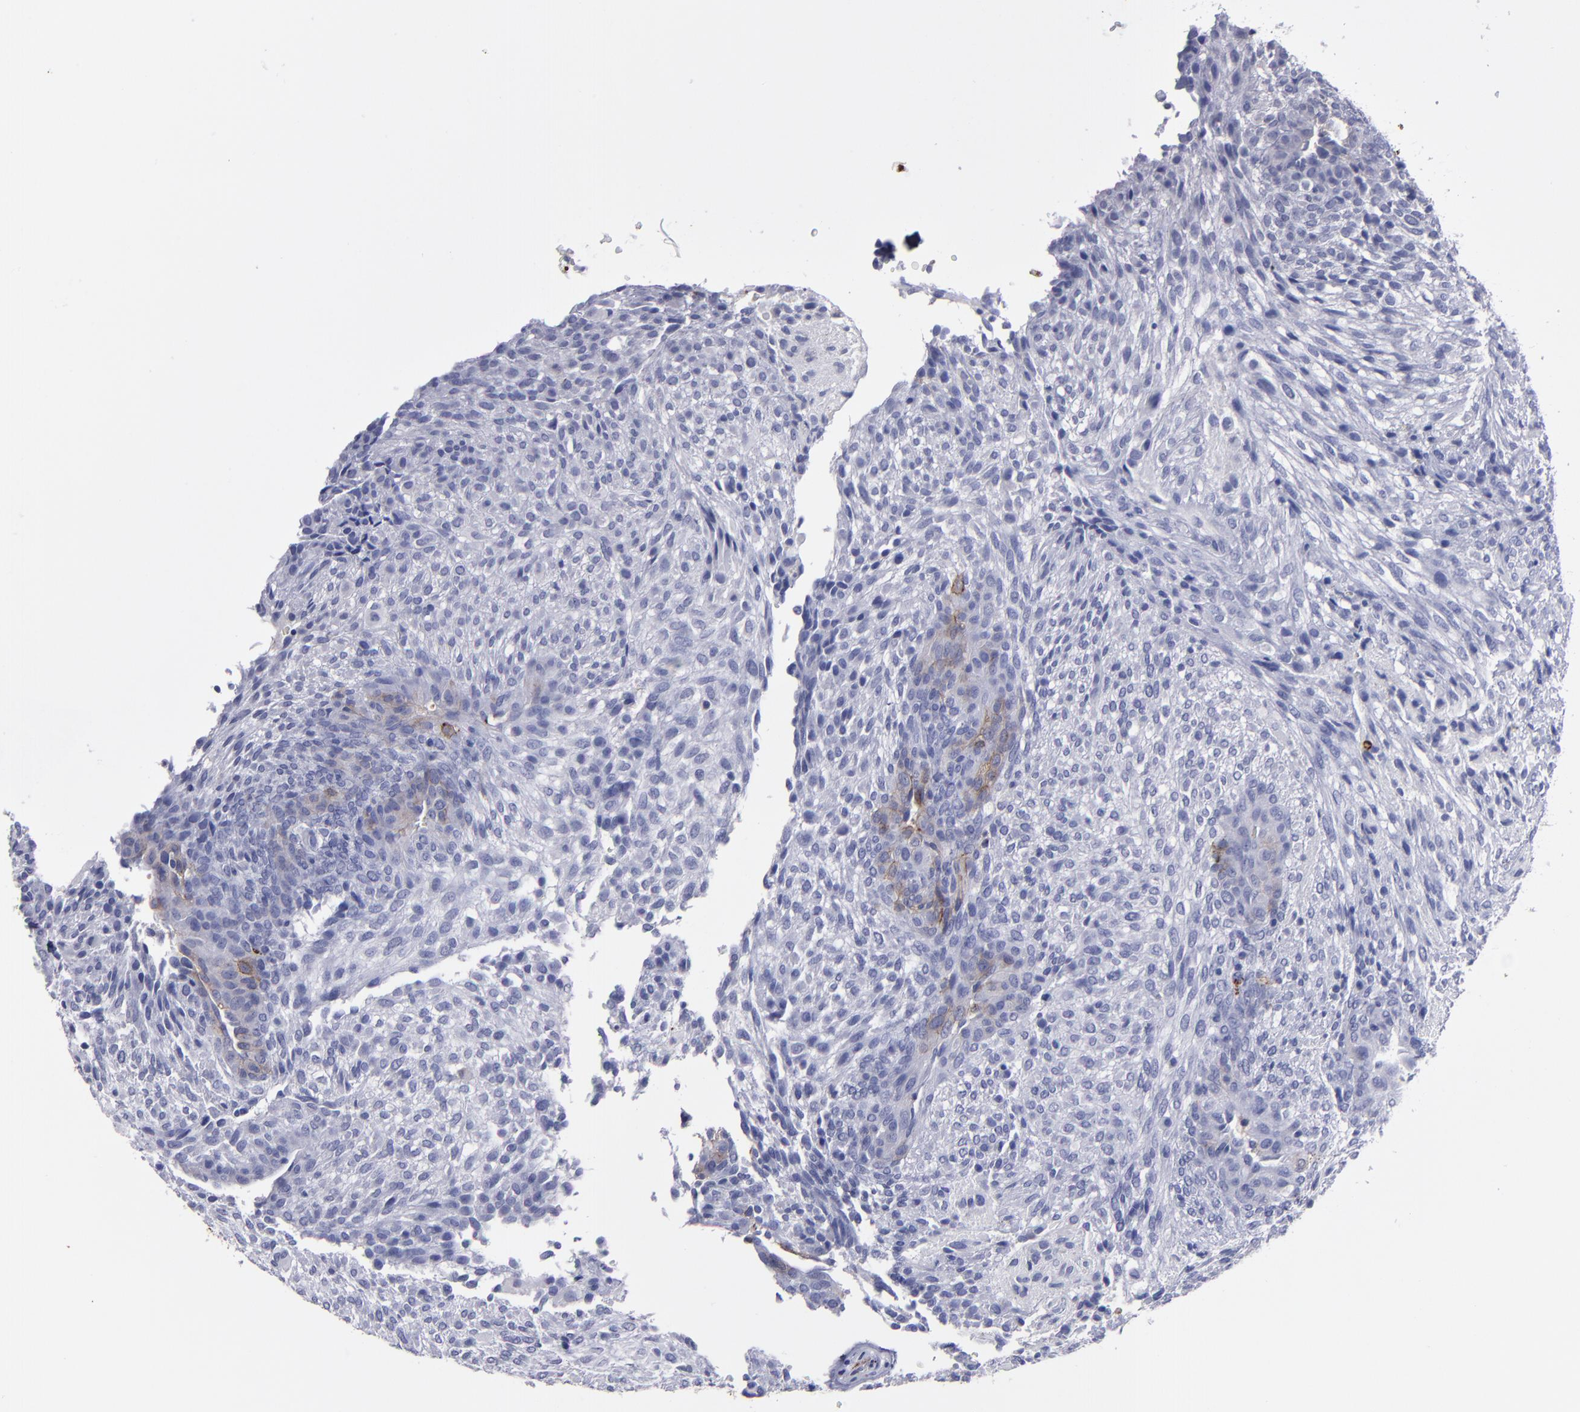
{"staining": {"intensity": "negative", "quantity": "none", "location": "none"}, "tissue": "glioma", "cell_type": "Tumor cells", "image_type": "cancer", "snomed": [{"axis": "morphology", "description": "Glioma, malignant, High grade"}, {"axis": "topography", "description": "Cerebral cortex"}], "caption": "This is an immunohistochemistry image of malignant high-grade glioma. There is no staining in tumor cells.", "gene": "CD36", "patient": {"sex": "female", "age": 55}}